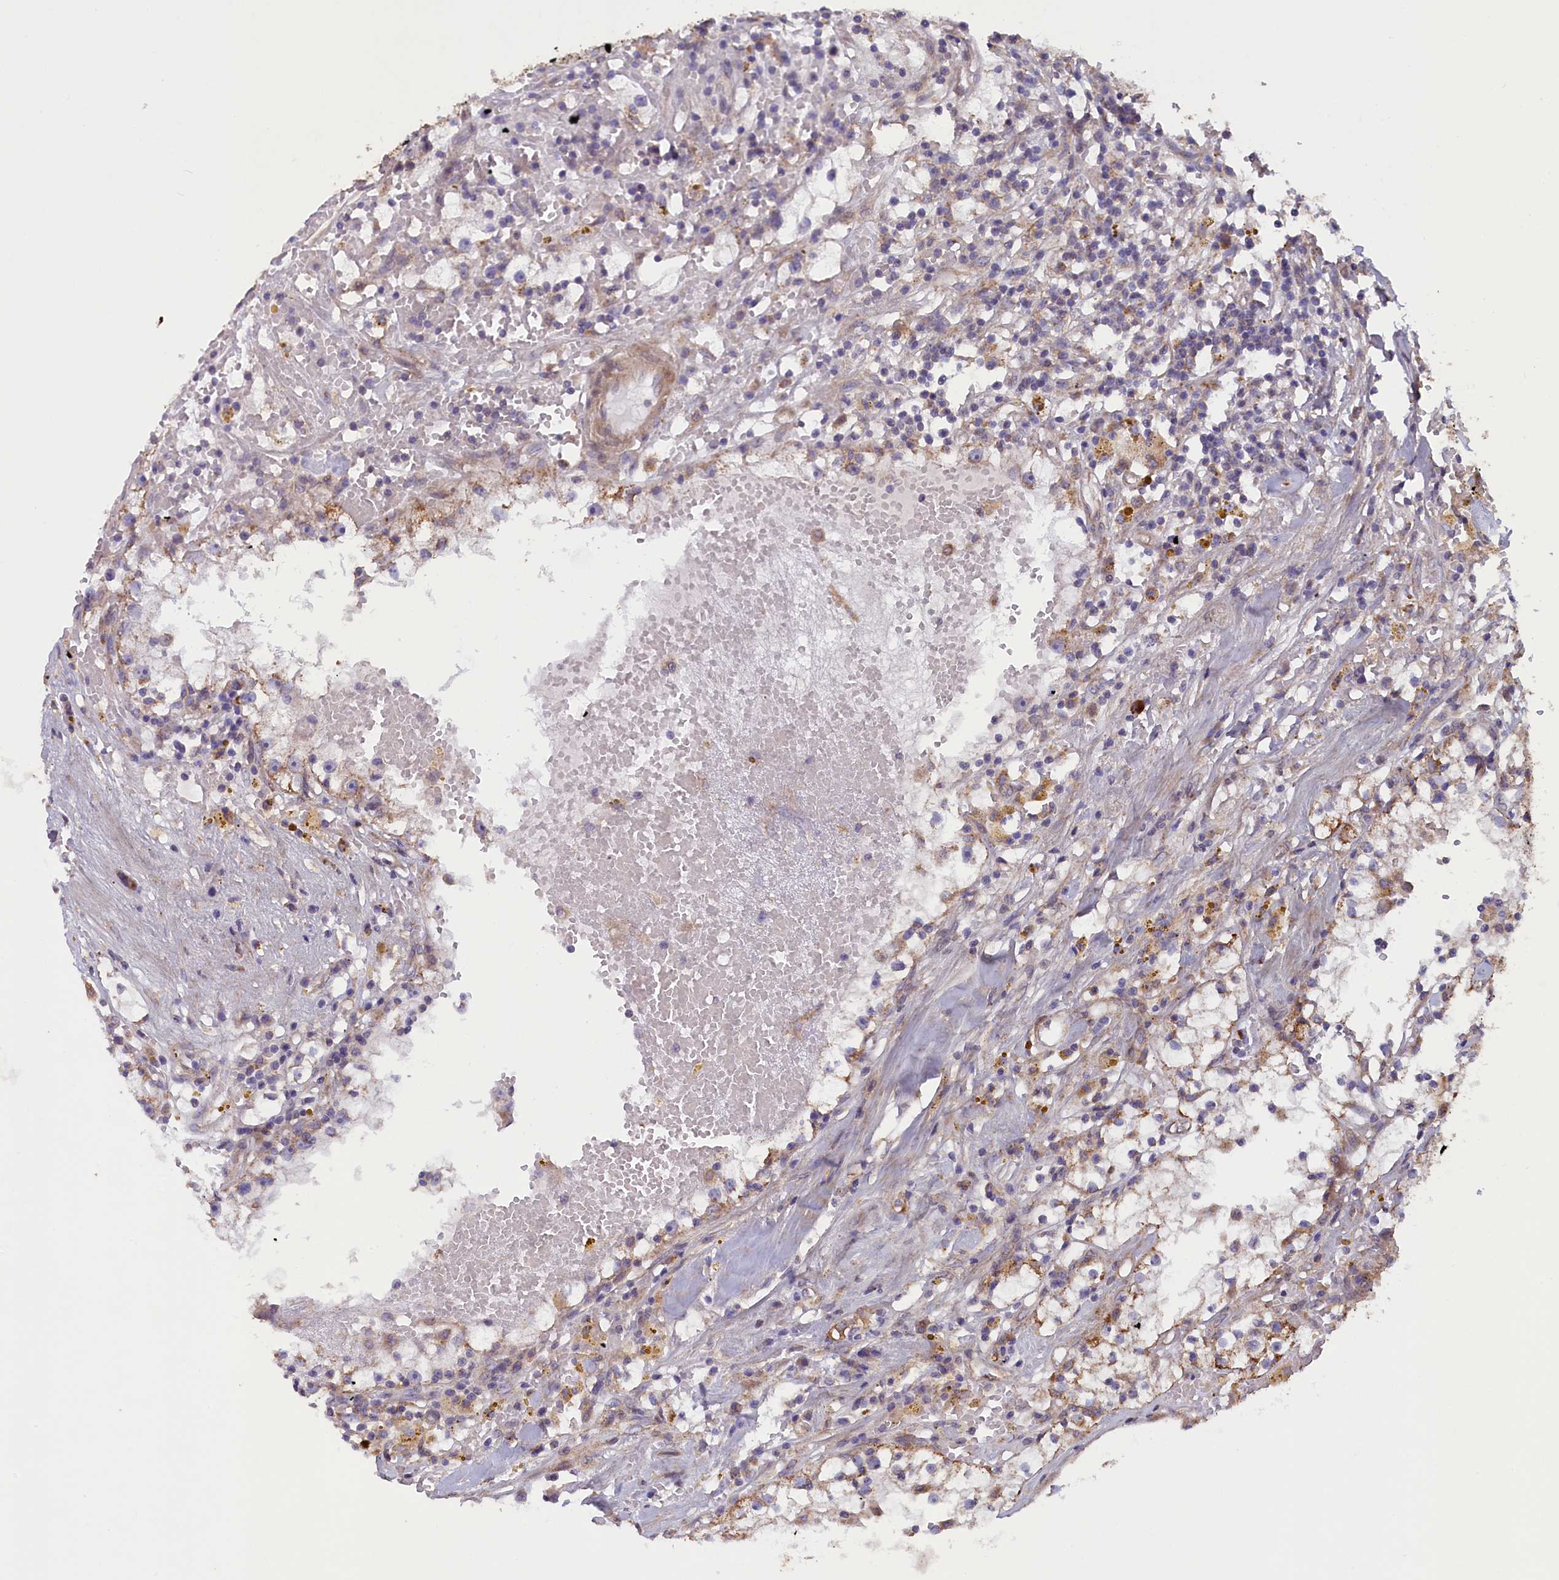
{"staining": {"intensity": "negative", "quantity": "none", "location": "none"}, "tissue": "renal cancer", "cell_type": "Tumor cells", "image_type": "cancer", "snomed": [{"axis": "morphology", "description": "Adenocarcinoma, NOS"}, {"axis": "topography", "description": "Kidney"}], "caption": "Renal cancer stained for a protein using IHC demonstrates no staining tumor cells.", "gene": "ACAD8", "patient": {"sex": "male", "age": 56}}